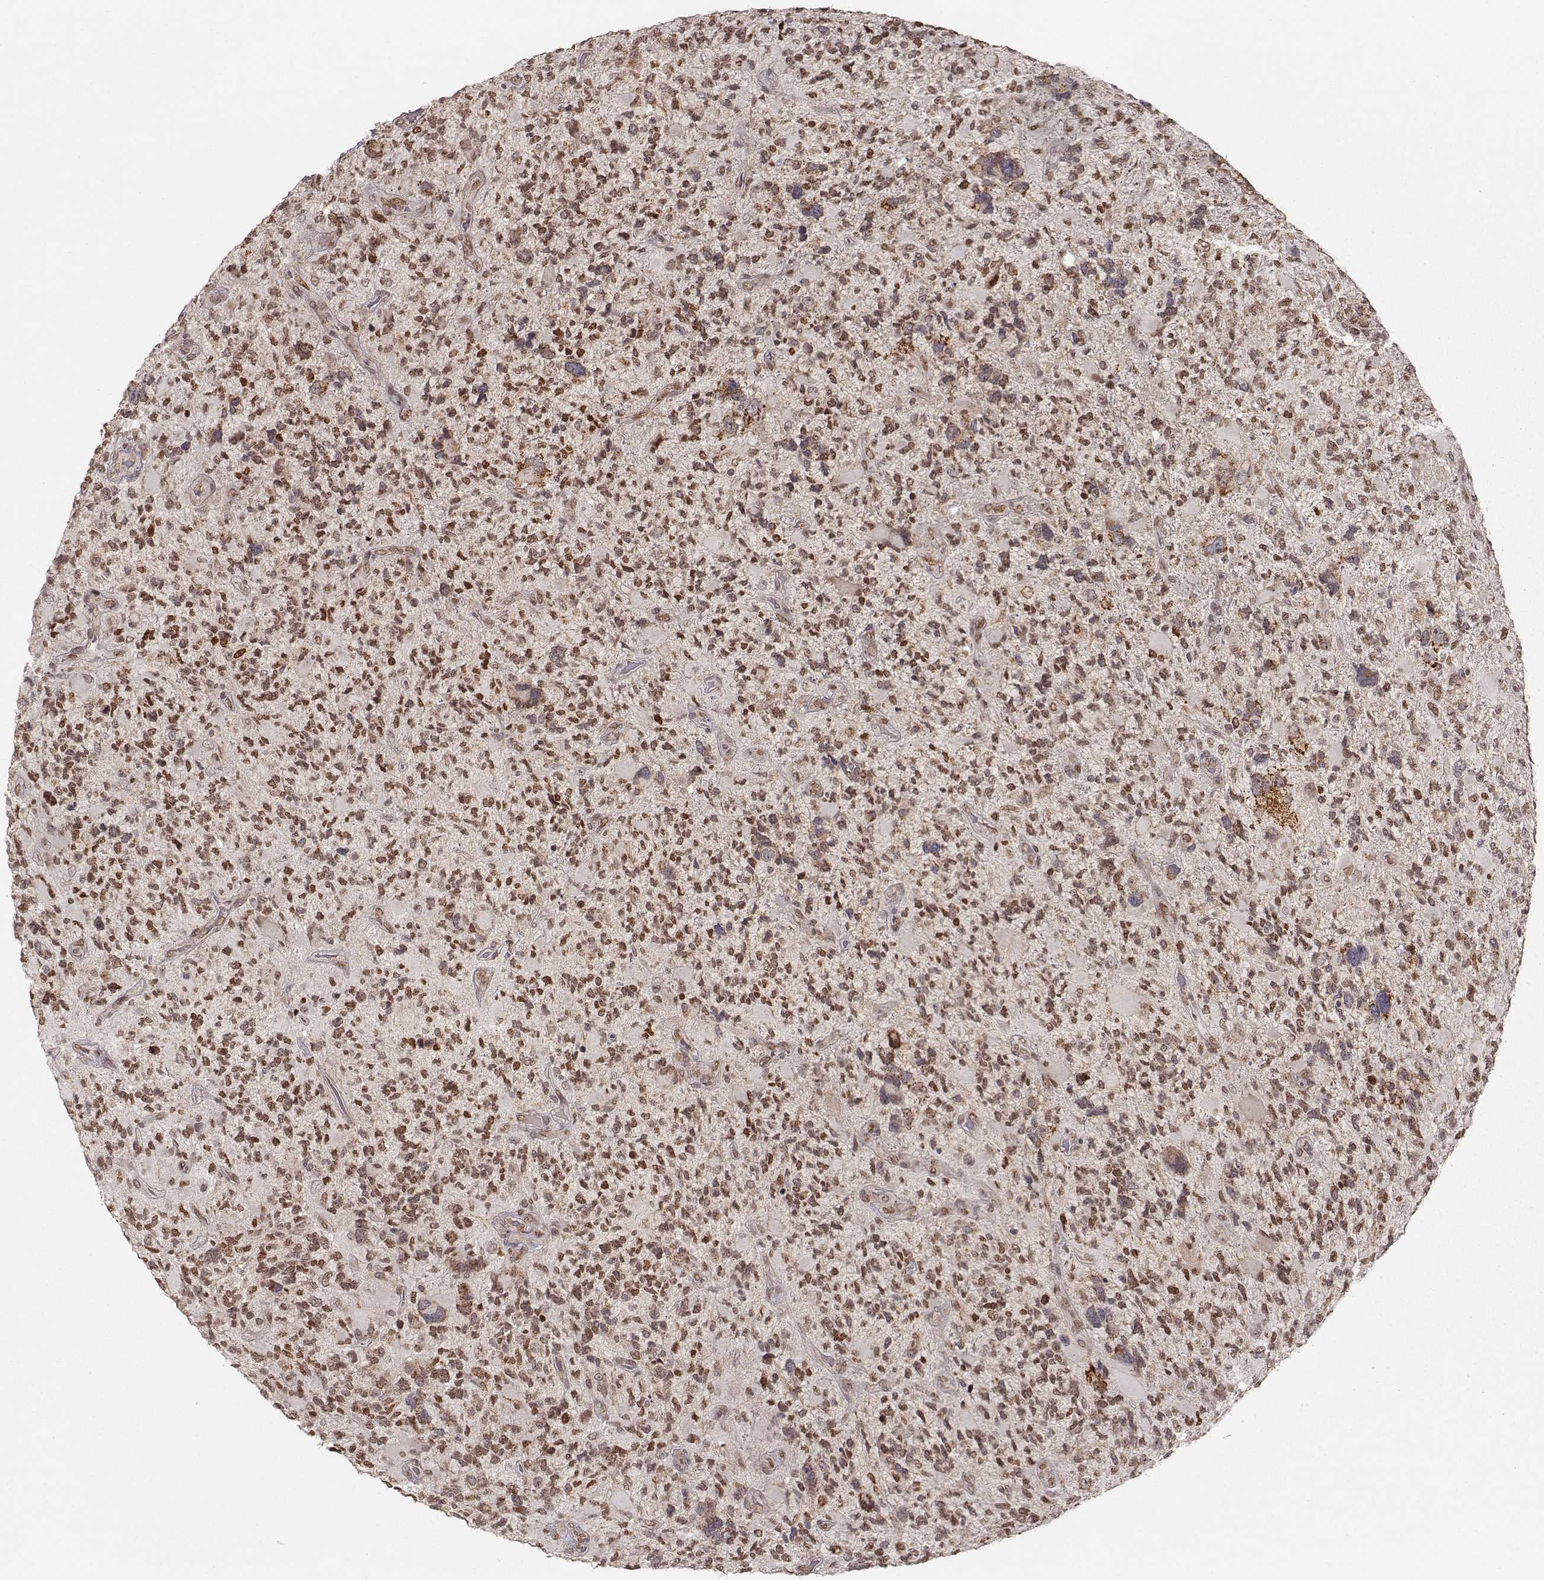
{"staining": {"intensity": "moderate", "quantity": ">75%", "location": "nuclear"}, "tissue": "glioma", "cell_type": "Tumor cells", "image_type": "cancer", "snomed": [{"axis": "morphology", "description": "Glioma, malignant, High grade"}, {"axis": "topography", "description": "Brain"}], "caption": "High-magnification brightfield microscopy of malignant high-grade glioma stained with DAB (brown) and counterstained with hematoxylin (blue). tumor cells exhibit moderate nuclear expression is present in approximately>75% of cells.", "gene": "RAI1", "patient": {"sex": "female", "age": 71}}